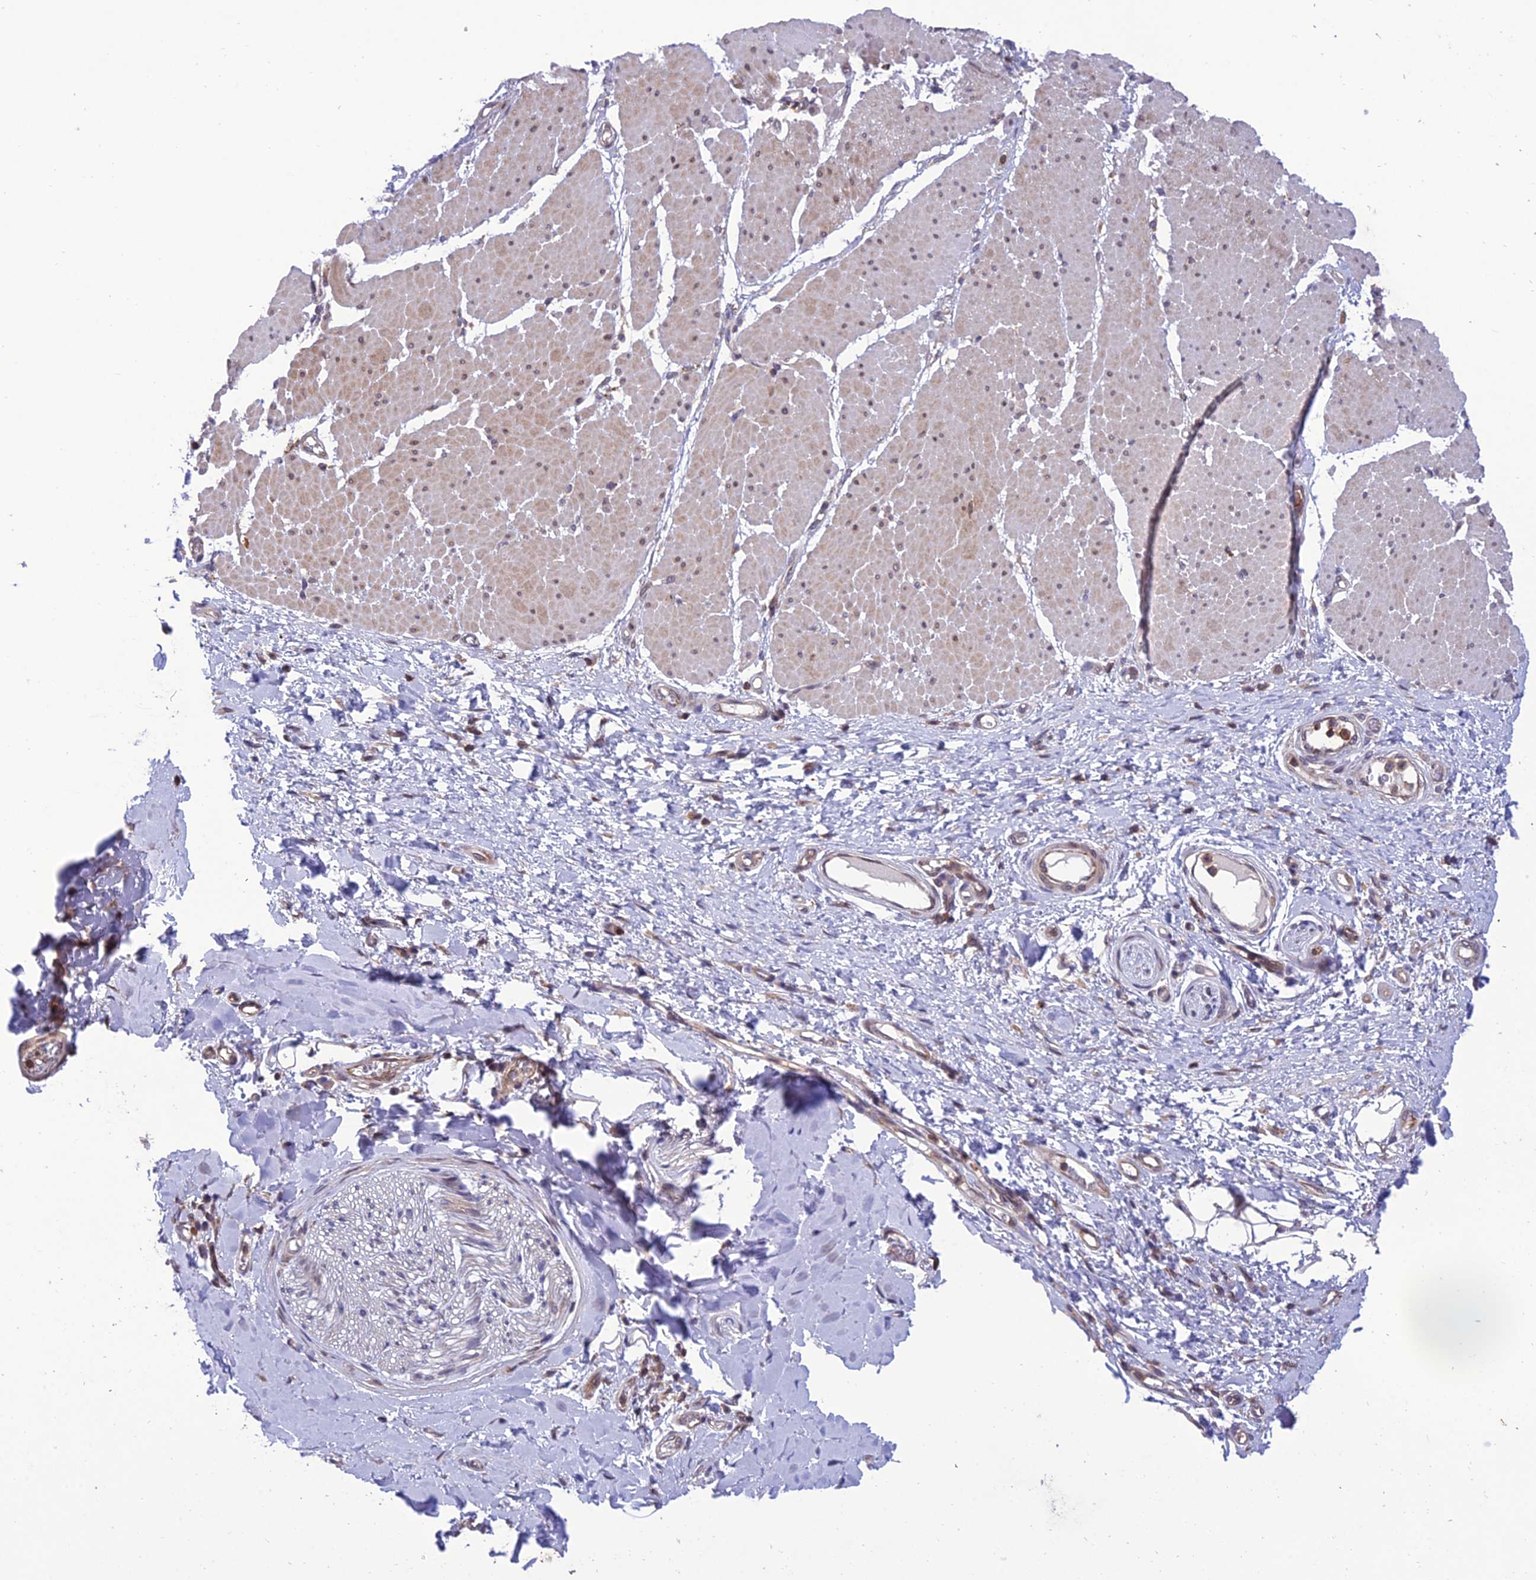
{"staining": {"intensity": "negative", "quantity": "none", "location": "none"}, "tissue": "adipose tissue", "cell_type": "Adipocytes", "image_type": "normal", "snomed": [{"axis": "morphology", "description": "Normal tissue, NOS"}, {"axis": "morphology", "description": "Adenocarcinoma, NOS"}, {"axis": "topography", "description": "Esophagus"}, {"axis": "topography", "description": "Stomach, upper"}, {"axis": "topography", "description": "Peripheral nerve tissue"}], "caption": "An IHC image of normal adipose tissue is shown. There is no staining in adipocytes of adipose tissue. Brightfield microscopy of immunohistochemistry (IHC) stained with DAB (3,3'-diaminobenzidine) (brown) and hematoxylin (blue), captured at high magnification.", "gene": "FAM76A", "patient": {"sex": "male", "age": 62}}